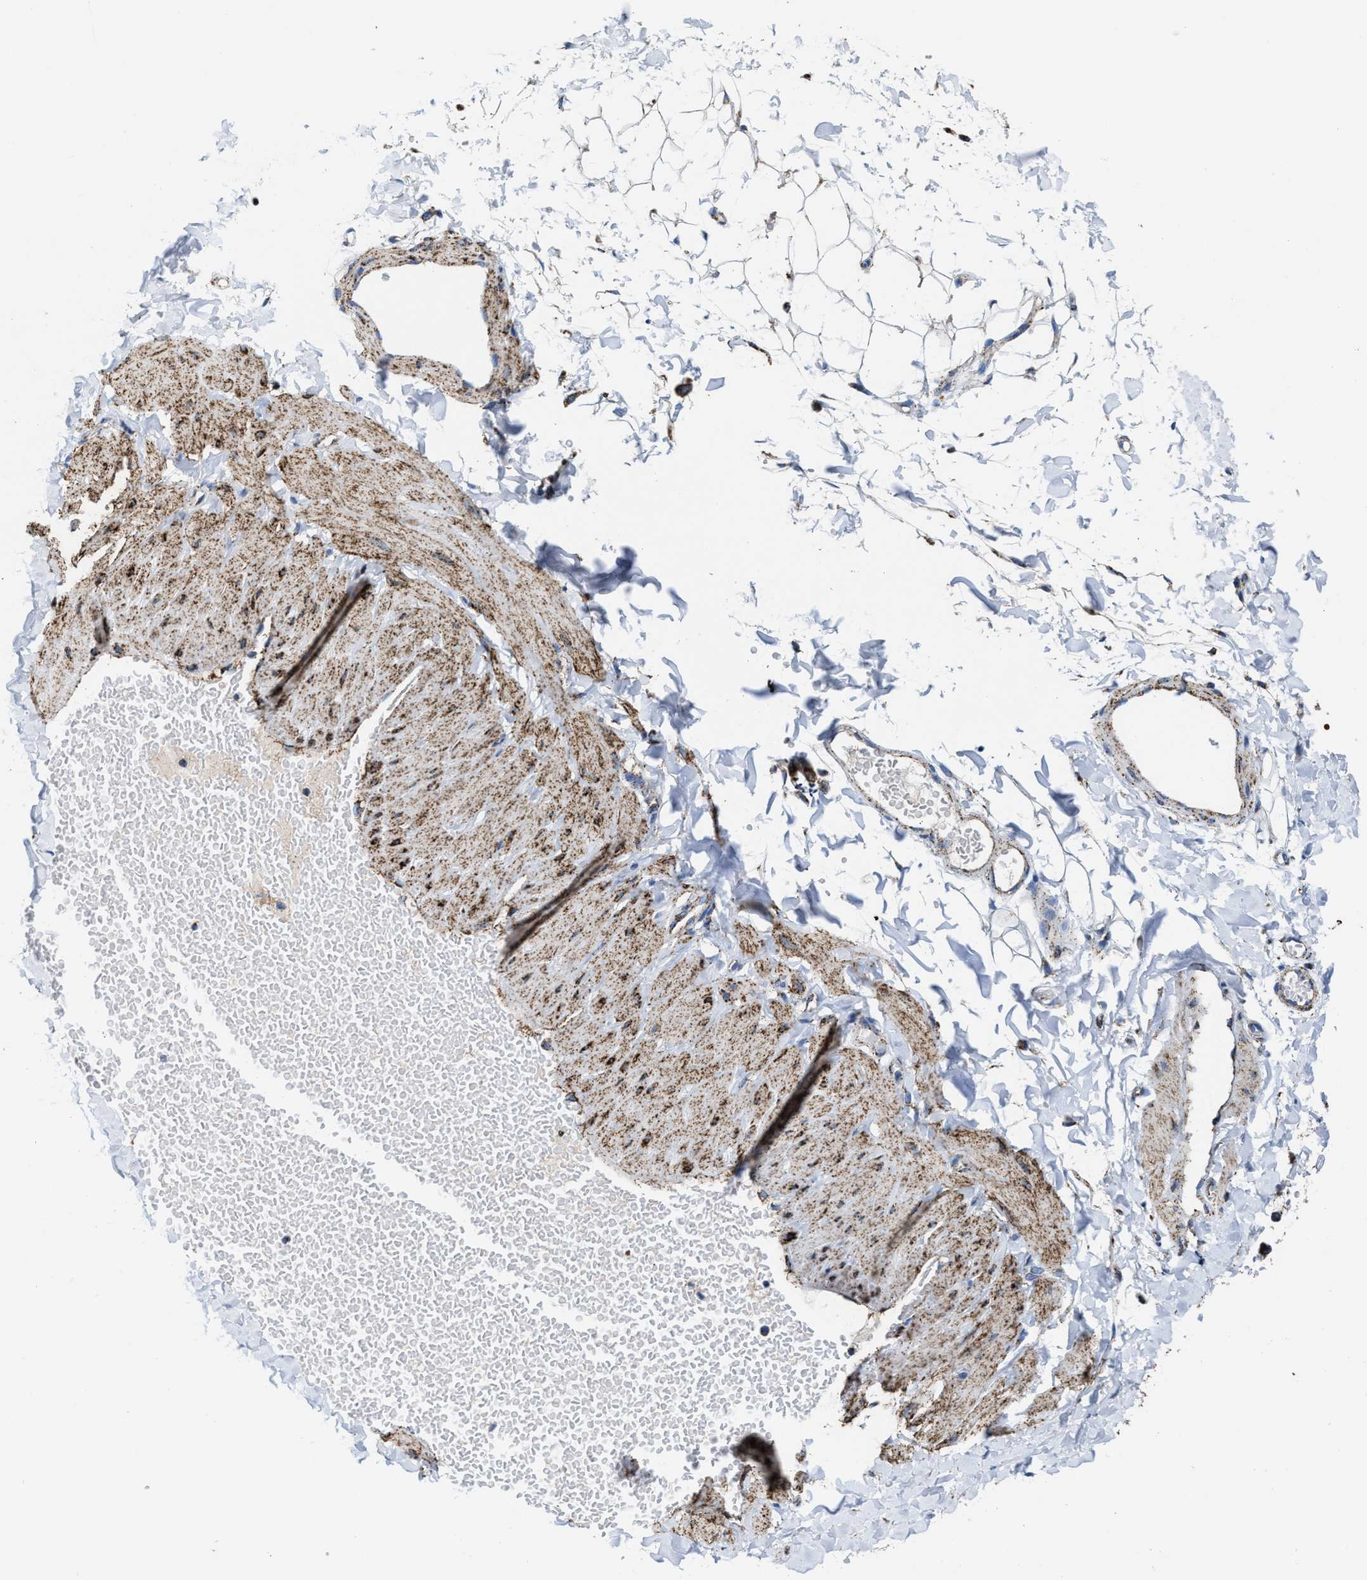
{"staining": {"intensity": "strong", "quantity": ">75%", "location": "cytoplasmic/membranous"}, "tissue": "adipose tissue", "cell_type": "Adipocytes", "image_type": "normal", "snomed": [{"axis": "morphology", "description": "Normal tissue, NOS"}, {"axis": "topography", "description": "Adipose tissue"}, {"axis": "topography", "description": "Vascular tissue"}, {"axis": "topography", "description": "Peripheral nerve tissue"}], "caption": "The micrograph displays a brown stain indicating the presence of a protein in the cytoplasmic/membranous of adipocytes in adipose tissue. The staining is performed using DAB brown chromogen to label protein expression. The nuclei are counter-stained blue using hematoxylin.", "gene": "ALDH1B1", "patient": {"sex": "male", "age": 25}}